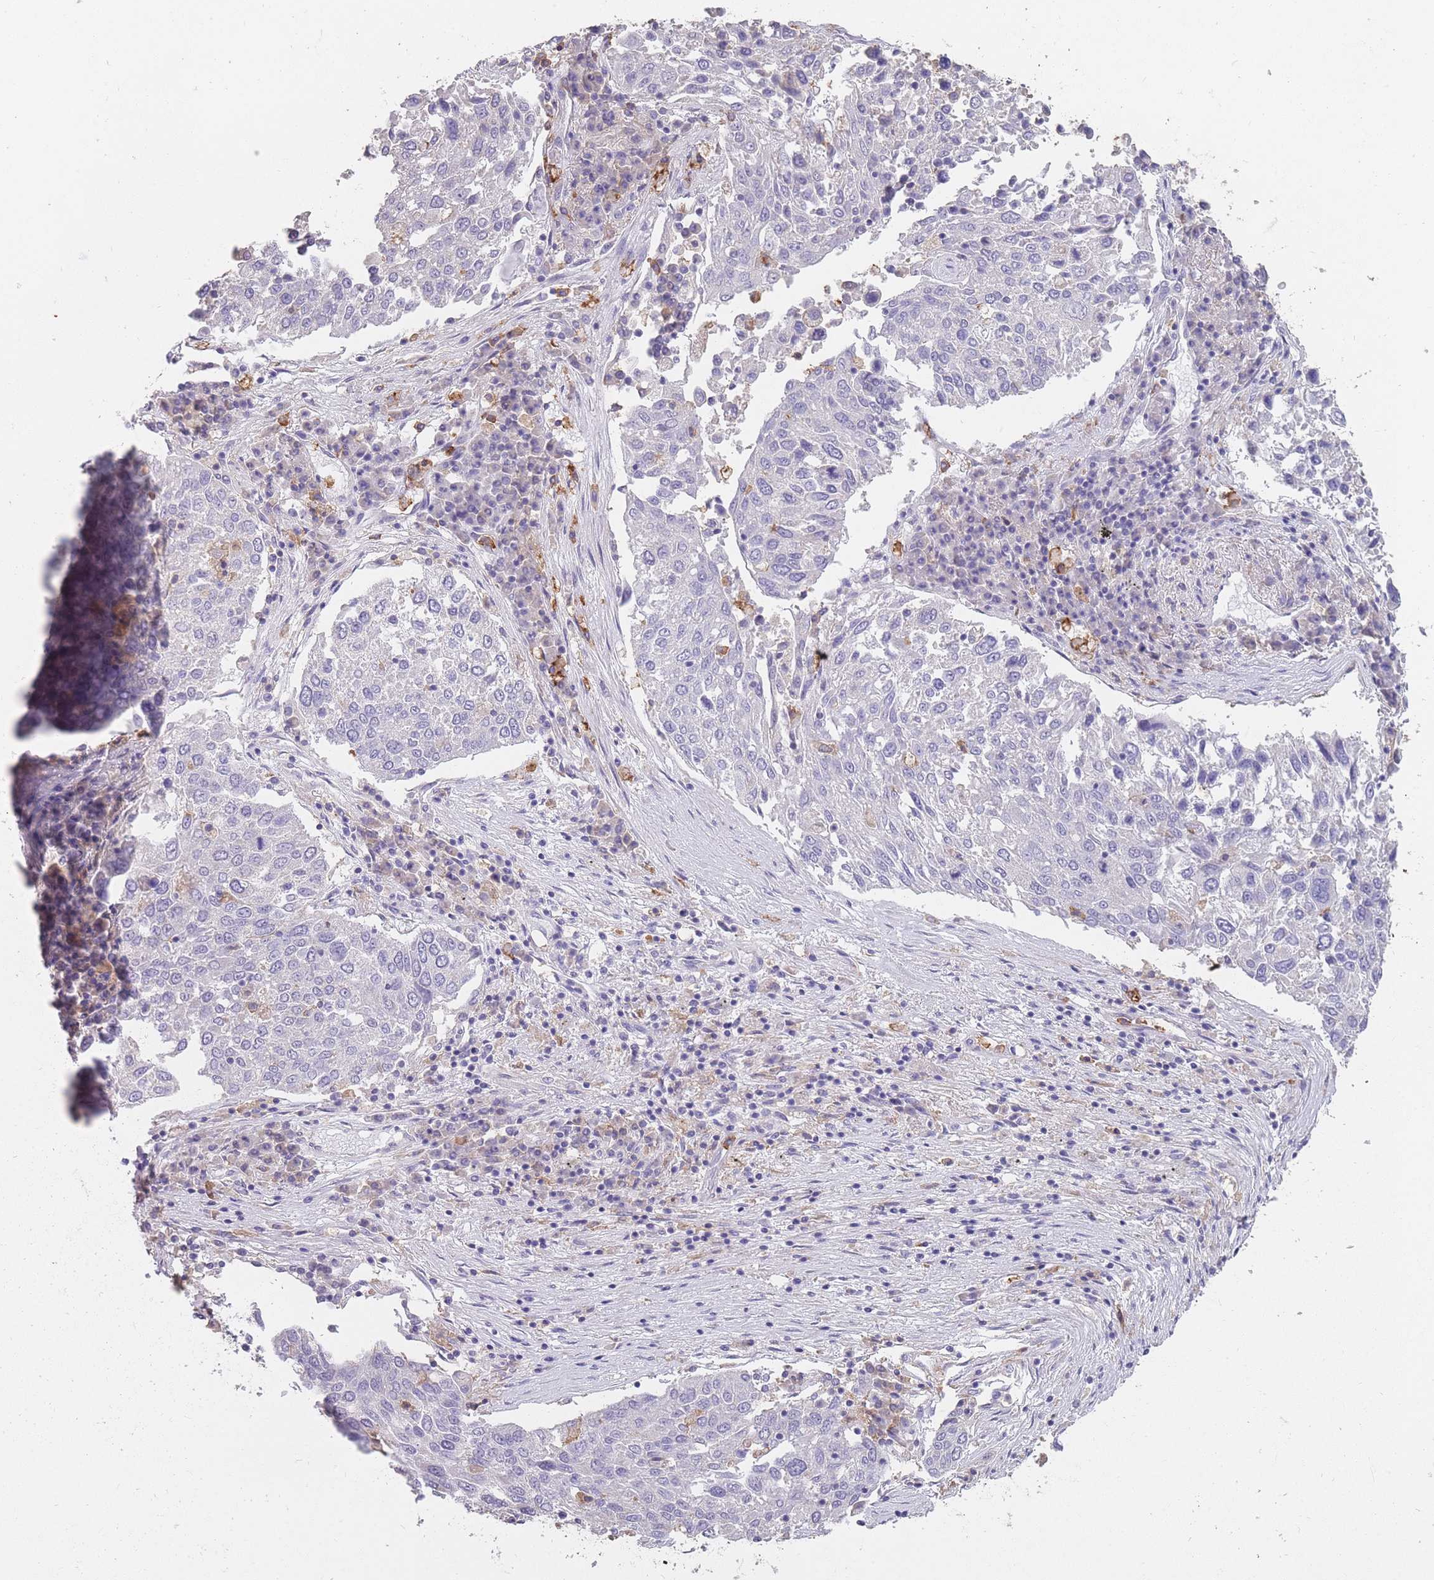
{"staining": {"intensity": "negative", "quantity": "none", "location": "none"}, "tissue": "lung cancer", "cell_type": "Tumor cells", "image_type": "cancer", "snomed": [{"axis": "morphology", "description": "Squamous cell carcinoma, NOS"}, {"axis": "topography", "description": "Lung"}], "caption": "This is a image of immunohistochemistry (IHC) staining of lung squamous cell carcinoma, which shows no staining in tumor cells.", "gene": "CLEC12A", "patient": {"sex": "male", "age": 65}}